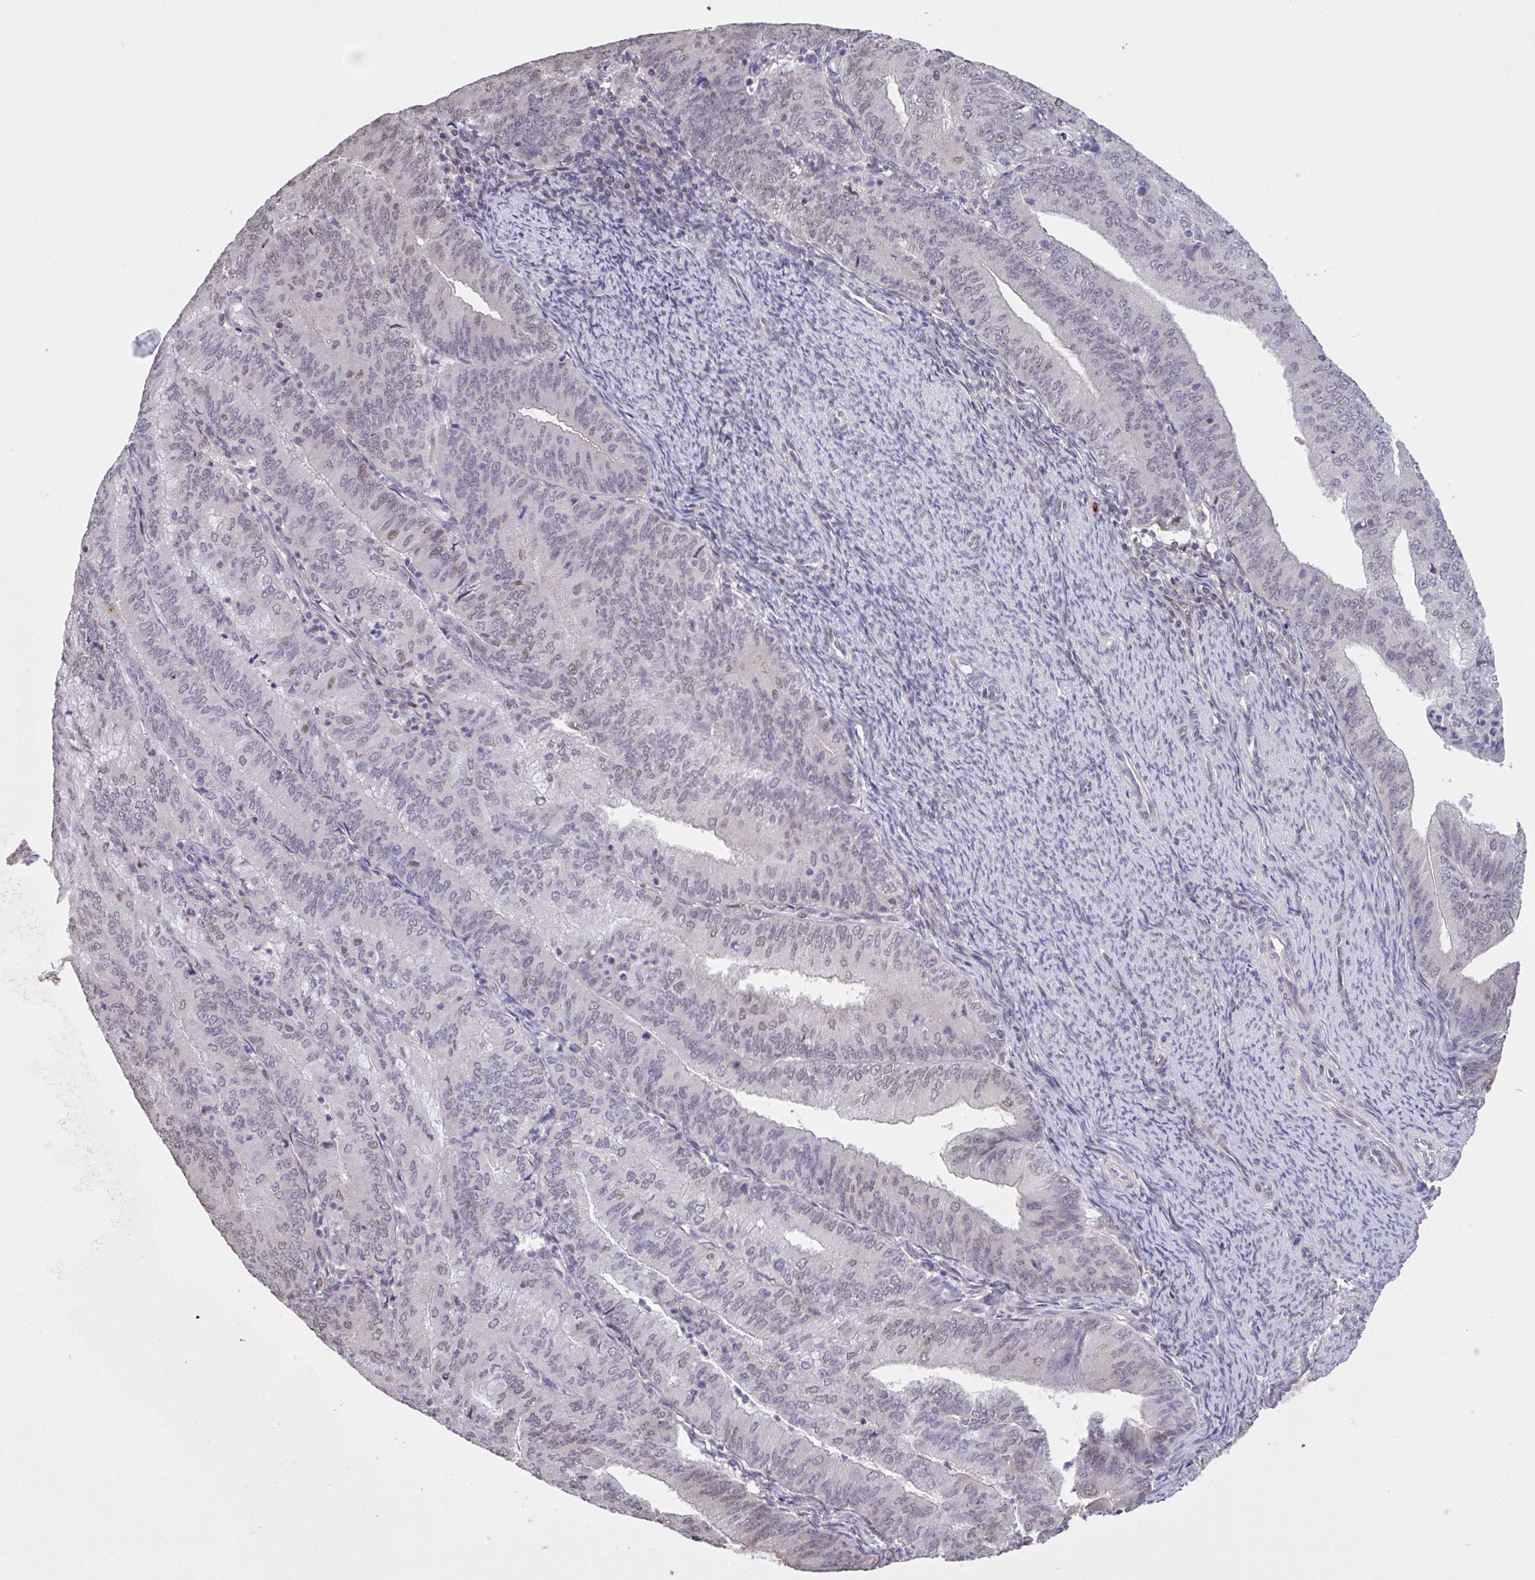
{"staining": {"intensity": "moderate", "quantity": "<25%", "location": "nuclear"}, "tissue": "endometrial cancer", "cell_type": "Tumor cells", "image_type": "cancer", "snomed": [{"axis": "morphology", "description": "Adenocarcinoma, NOS"}, {"axis": "topography", "description": "Endometrium"}], "caption": "Immunohistochemical staining of human adenocarcinoma (endometrial) shows moderate nuclear protein positivity in approximately <25% of tumor cells. (DAB (3,3'-diaminobenzidine) = brown stain, brightfield microscopy at high magnification).", "gene": "MRGPRX2", "patient": {"sex": "female", "age": 57}}